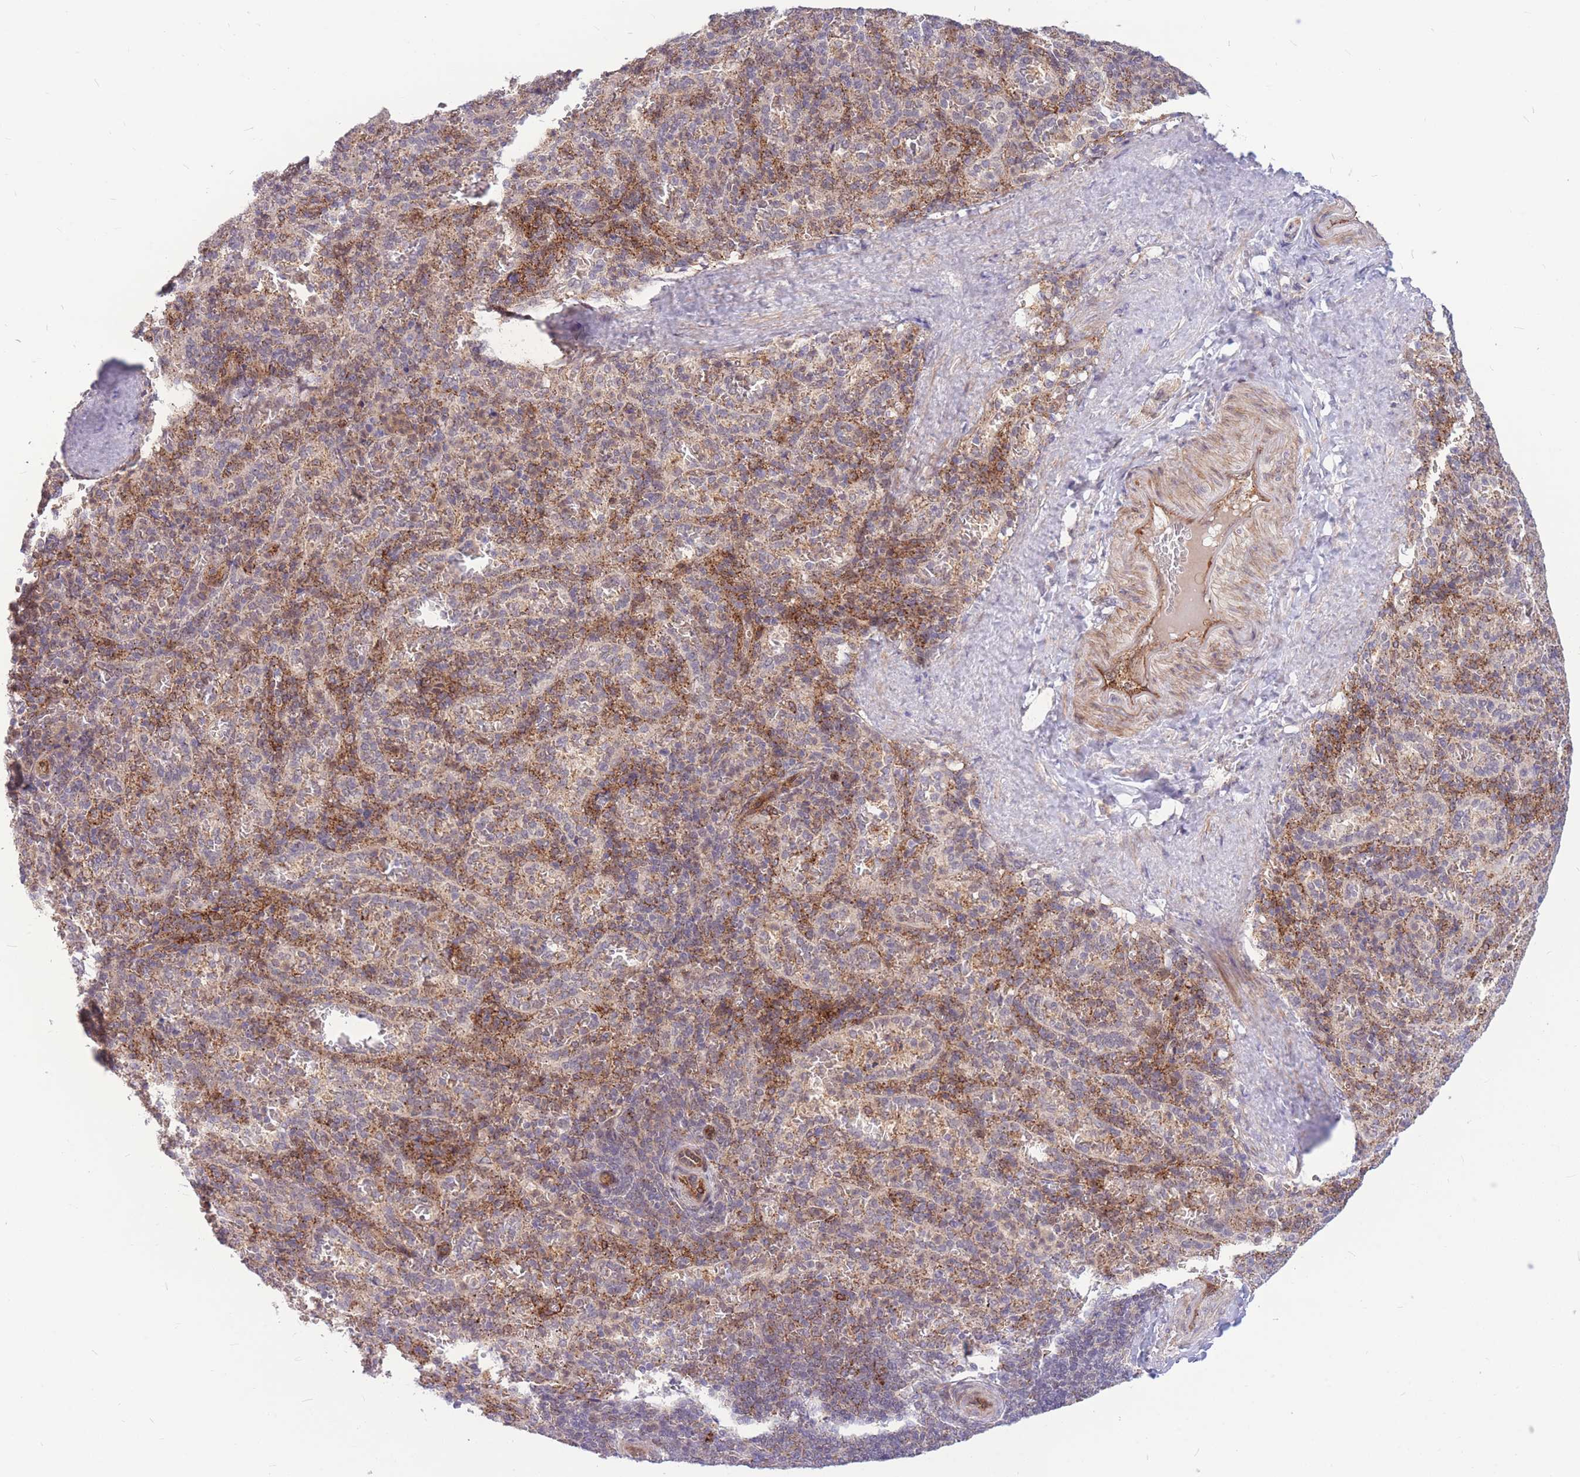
{"staining": {"intensity": "weak", "quantity": "<25%", "location": "cytoplasmic/membranous"}, "tissue": "spleen", "cell_type": "Cells in red pulp", "image_type": "normal", "snomed": [{"axis": "morphology", "description": "Normal tissue, NOS"}, {"axis": "topography", "description": "Spleen"}], "caption": "Cells in red pulp show no significant staining in unremarkable spleen. (Stains: DAB immunohistochemistry with hematoxylin counter stain, Microscopy: brightfield microscopy at high magnification).", "gene": "TCF20", "patient": {"sex": "female", "age": 21}}